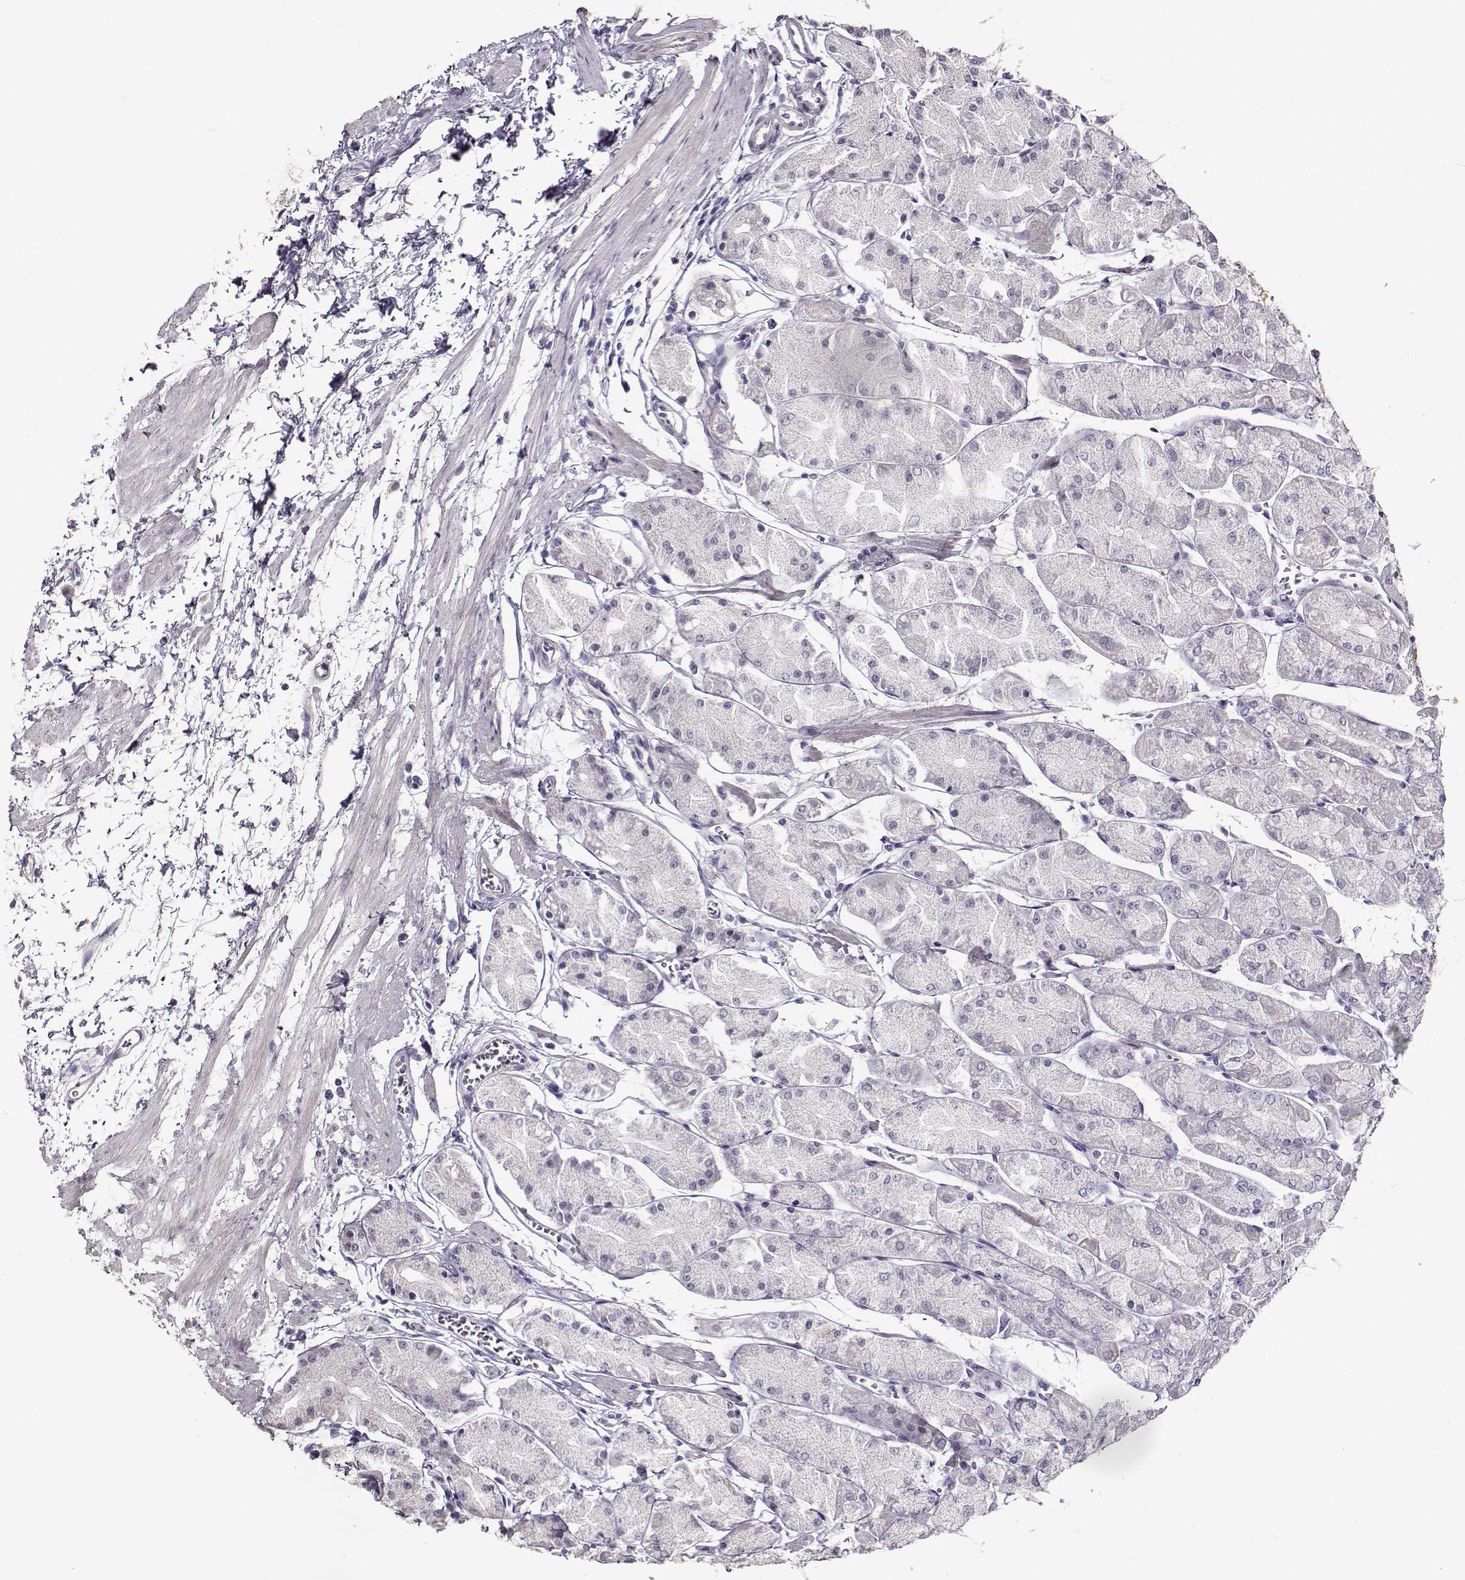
{"staining": {"intensity": "moderate", "quantity": "<25%", "location": "nuclear"}, "tissue": "stomach", "cell_type": "Glandular cells", "image_type": "normal", "snomed": [{"axis": "morphology", "description": "Normal tissue, NOS"}, {"axis": "topography", "description": "Stomach, upper"}], "caption": "Brown immunohistochemical staining in unremarkable human stomach exhibits moderate nuclear expression in about <25% of glandular cells.", "gene": "NPW", "patient": {"sex": "male", "age": 60}}